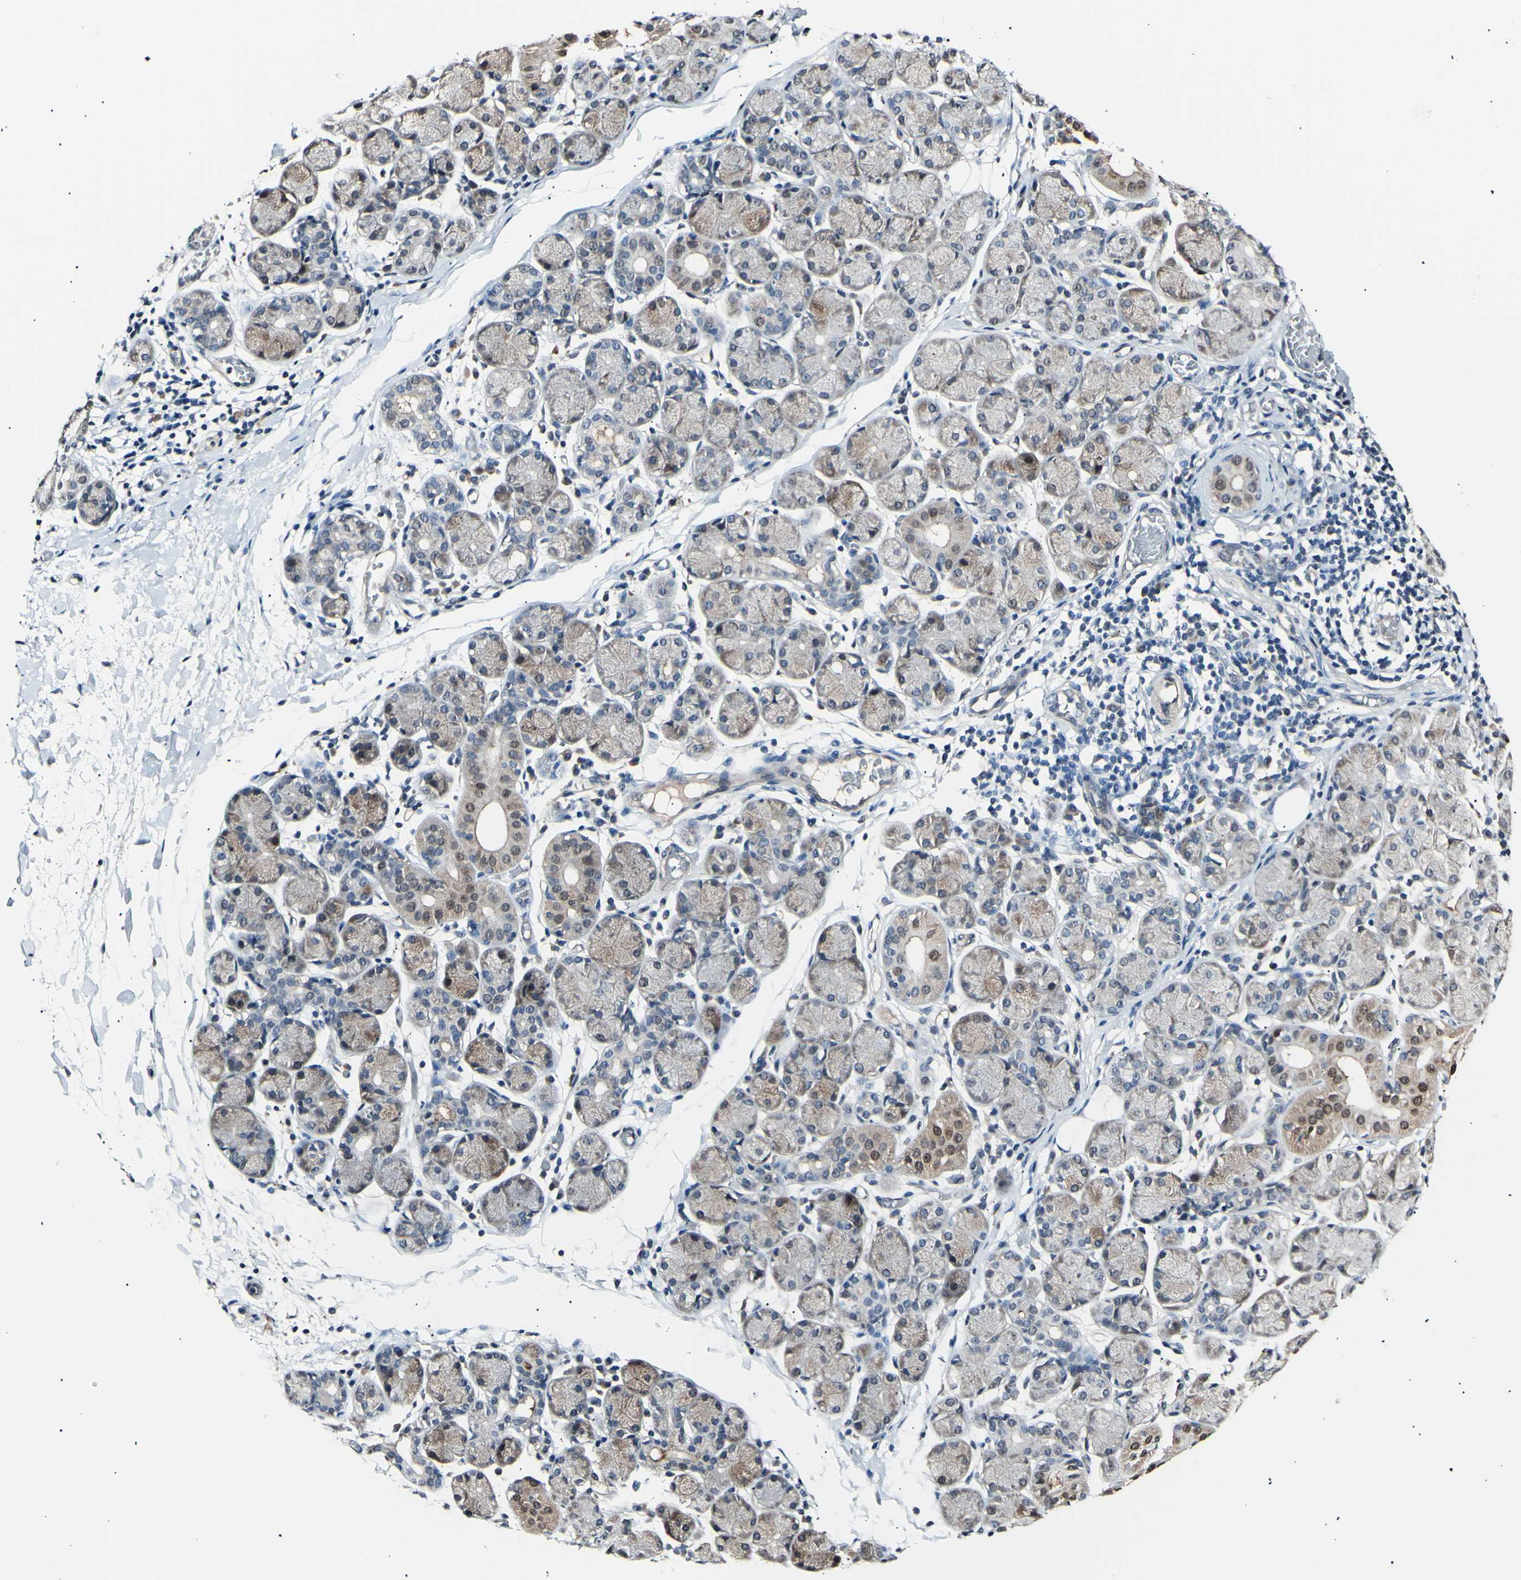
{"staining": {"intensity": "weak", "quantity": "25%-75%", "location": "cytoplasmic/membranous"}, "tissue": "salivary gland", "cell_type": "Glandular cells", "image_type": "normal", "snomed": [{"axis": "morphology", "description": "Normal tissue, NOS"}, {"axis": "topography", "description": "Salivary gland"}], "caption": "Immunohistochemistry (DAB (3,3'-diaminobenzidine)) staining of benign human salivary gland demonstrates weak cytoplasmic/membranous protein expression in approximately 25%-75% of glandular cells.", "gene": "AK1", "patient": {"sex": "female", "age": 24}}